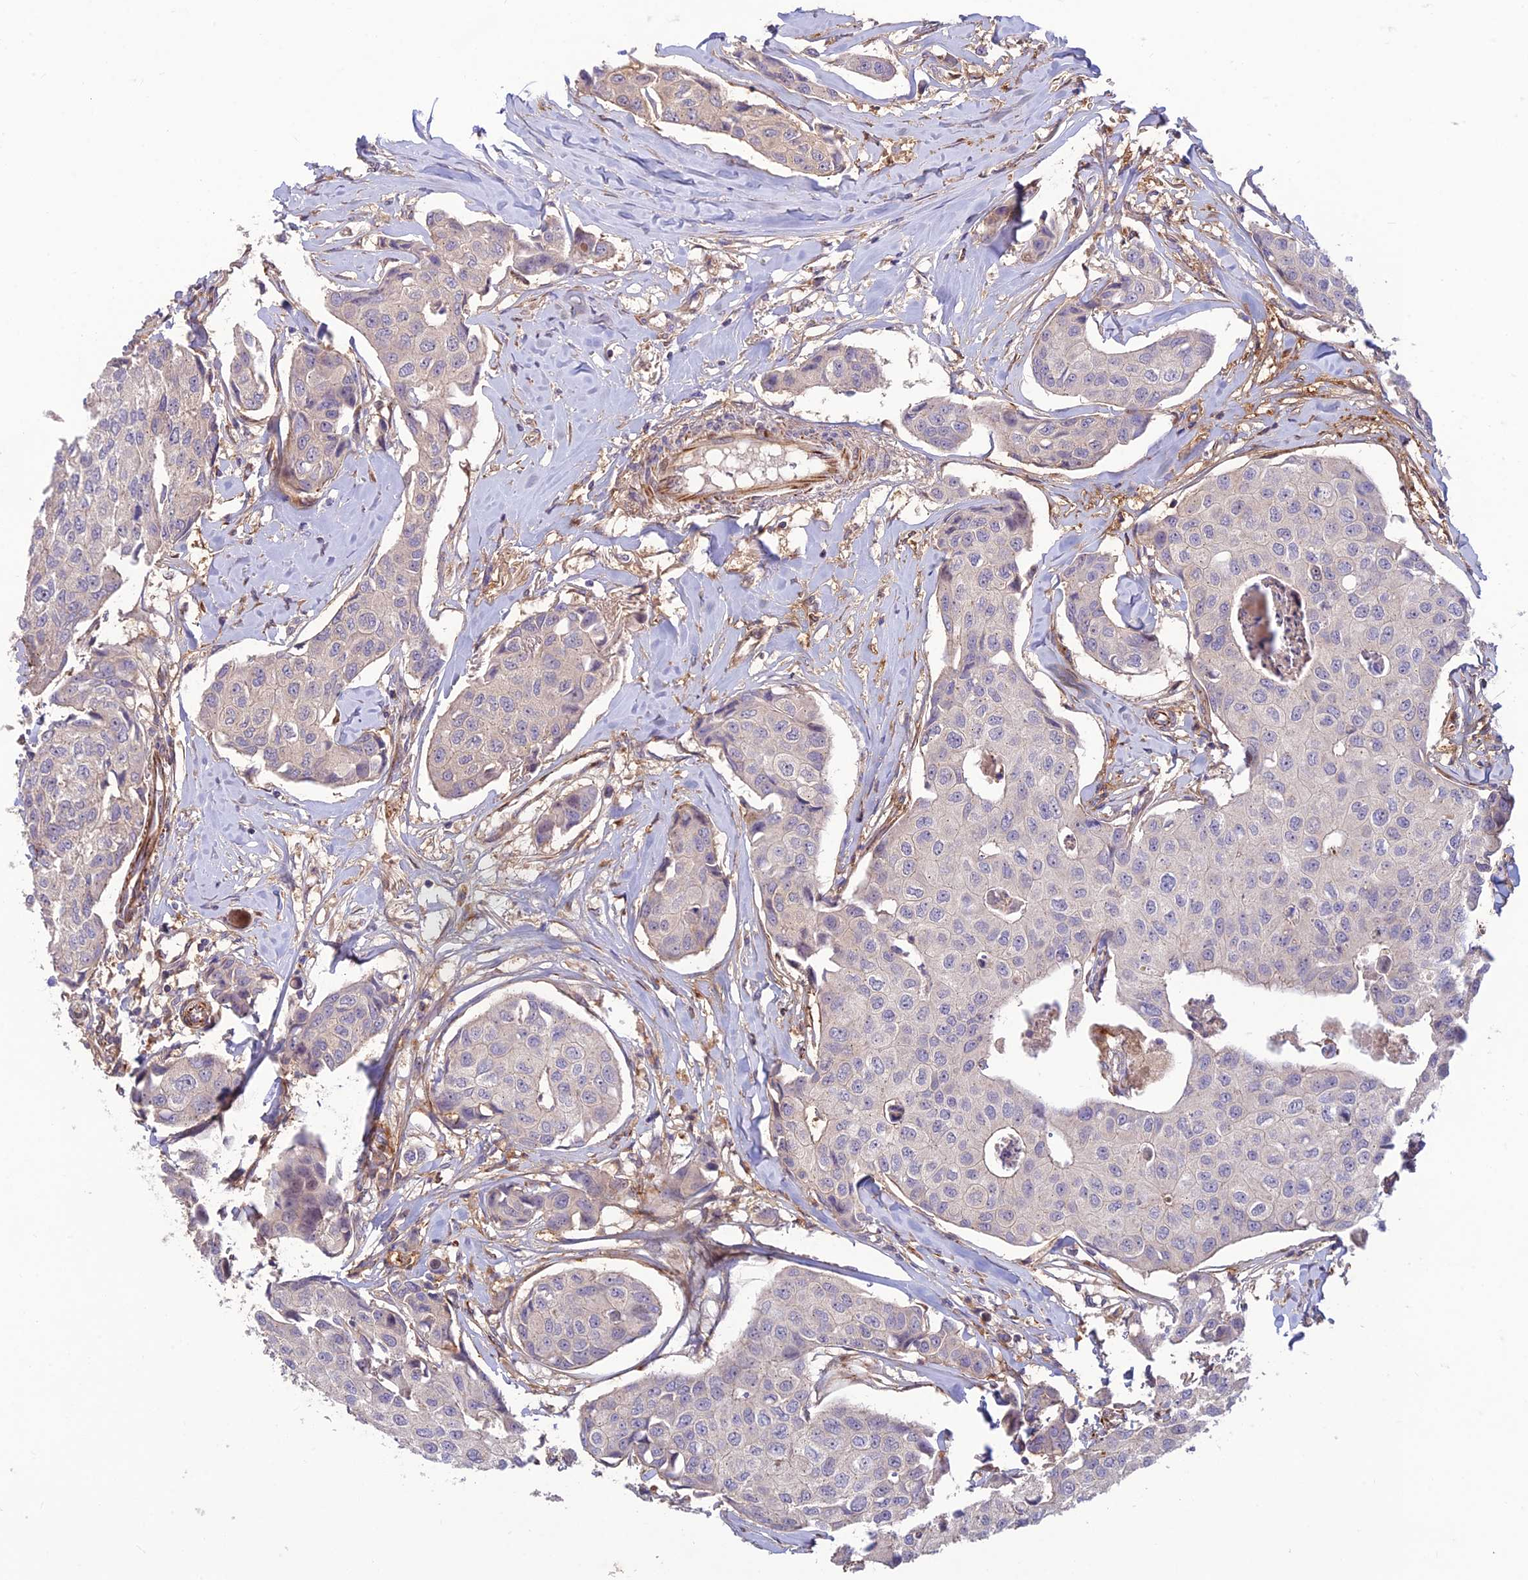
{"staining": {"intensity": "negative", "quantity": "none", "location": "none"}, "tissue": "breast cancer", "cell_type": "Tumor cells", "image_type": "cancer", "snomed": [{"axis": "morphology", "description": "Duct carcinoma"}, {"axis": "topography", "description": "Breast"}], "caption": "Immunohistochemistry (IHC) of human infiltrating ductal carcinoma (breast) reveals no positivity in tumor cells.", "gene": "ST8SIA5", "patient": {"sex": "female", "age": 80}}